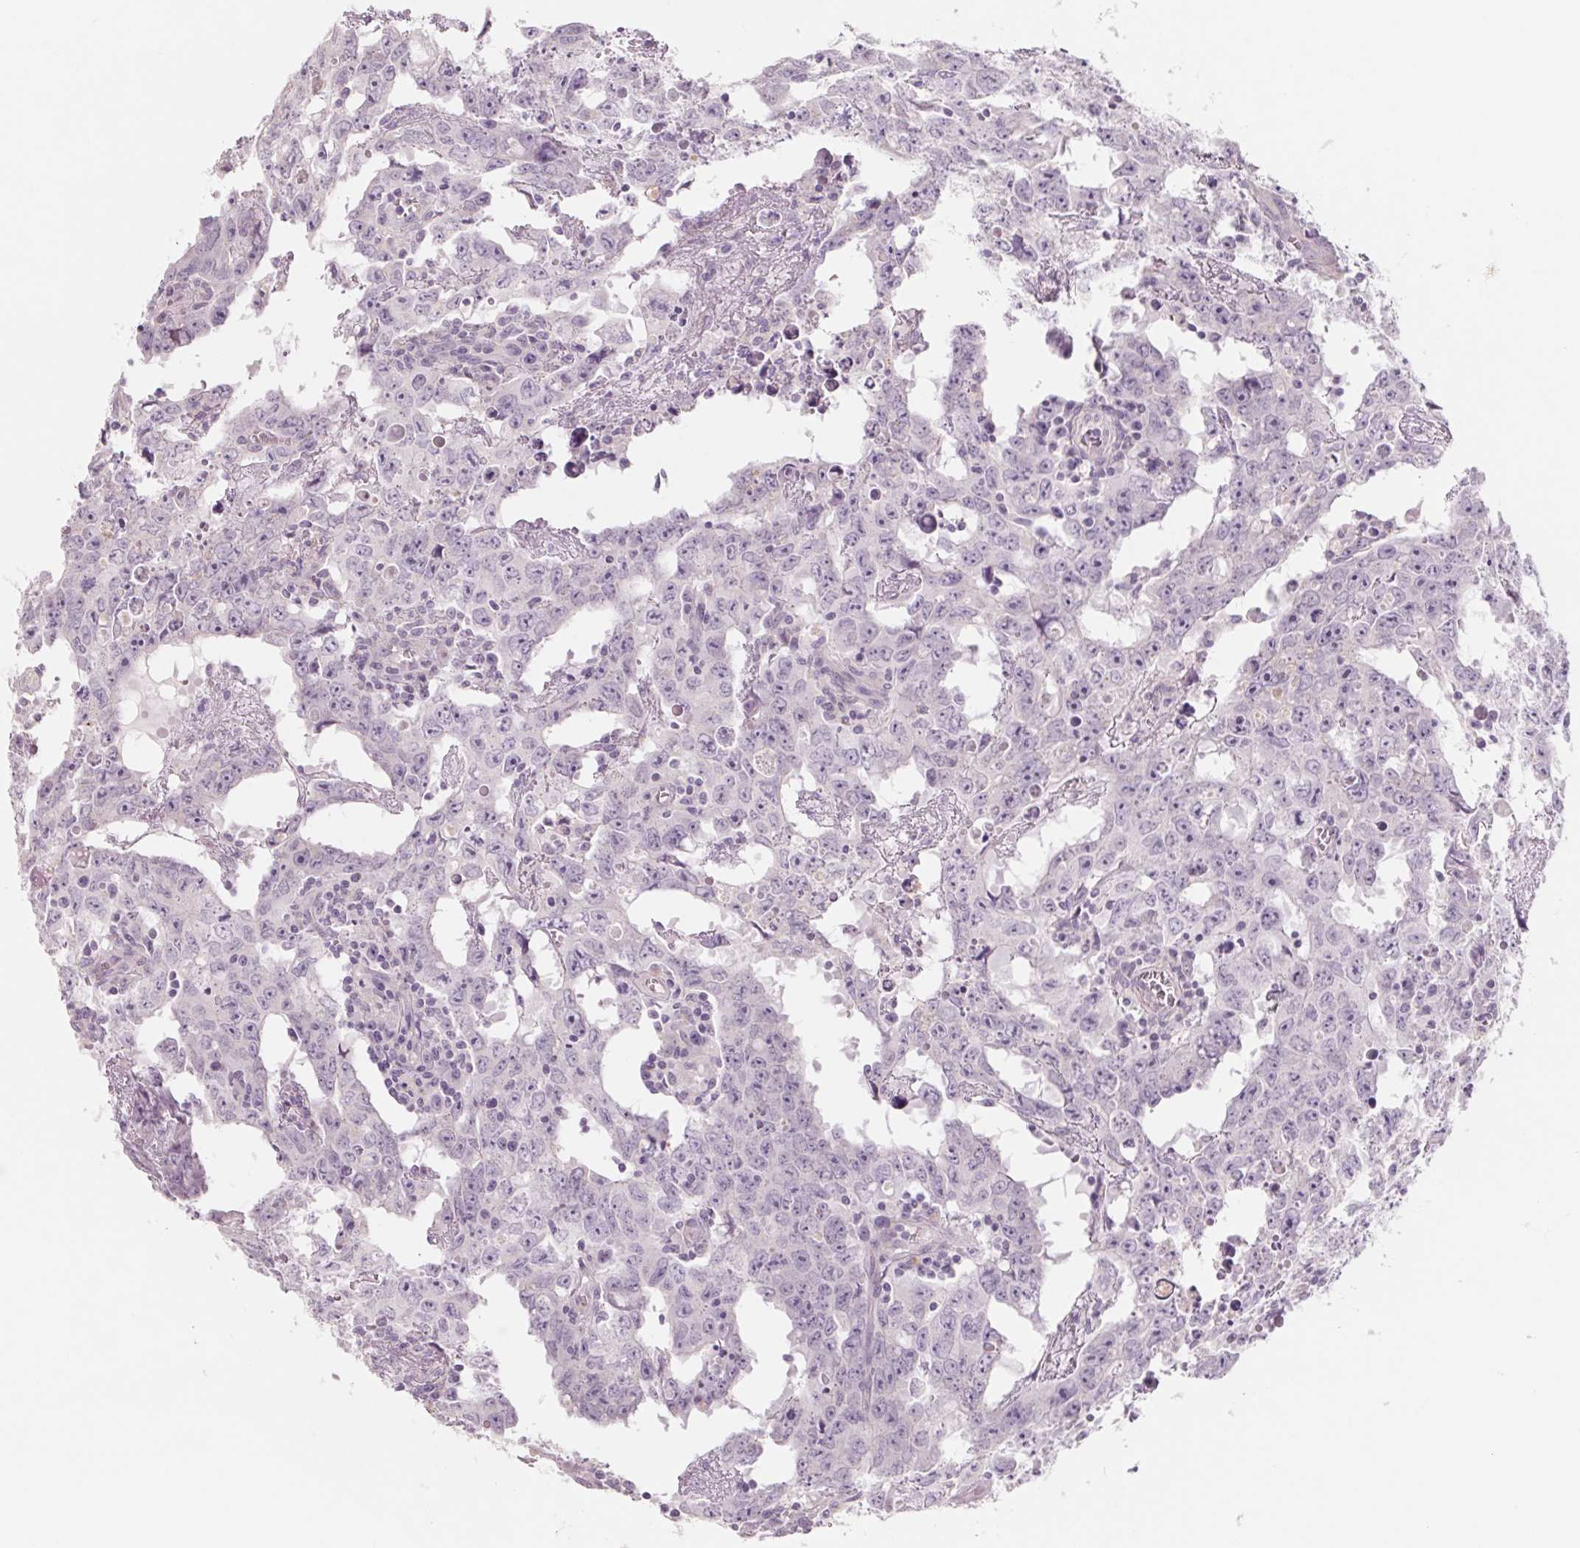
{"staining": {"intensity": "negative", "quantity": "none", "location": "none"}, "tissue": "testis cancer", "cell_type": "Tumor cells", "image_type": "cancer", "snomed": [{"axis": "morphology", "description": "Carcinoma, Embryonal, NOS"}, {"axis": "topography", "description": "Testis"}], "caption": "A high-resolution histopathology image shows immunohistochemistry staining of testis cancer, which demonstrates no significant positivity in tumor cells.", "gene": "POU1F1", "patient": {"sex": "male", "age": 22}}